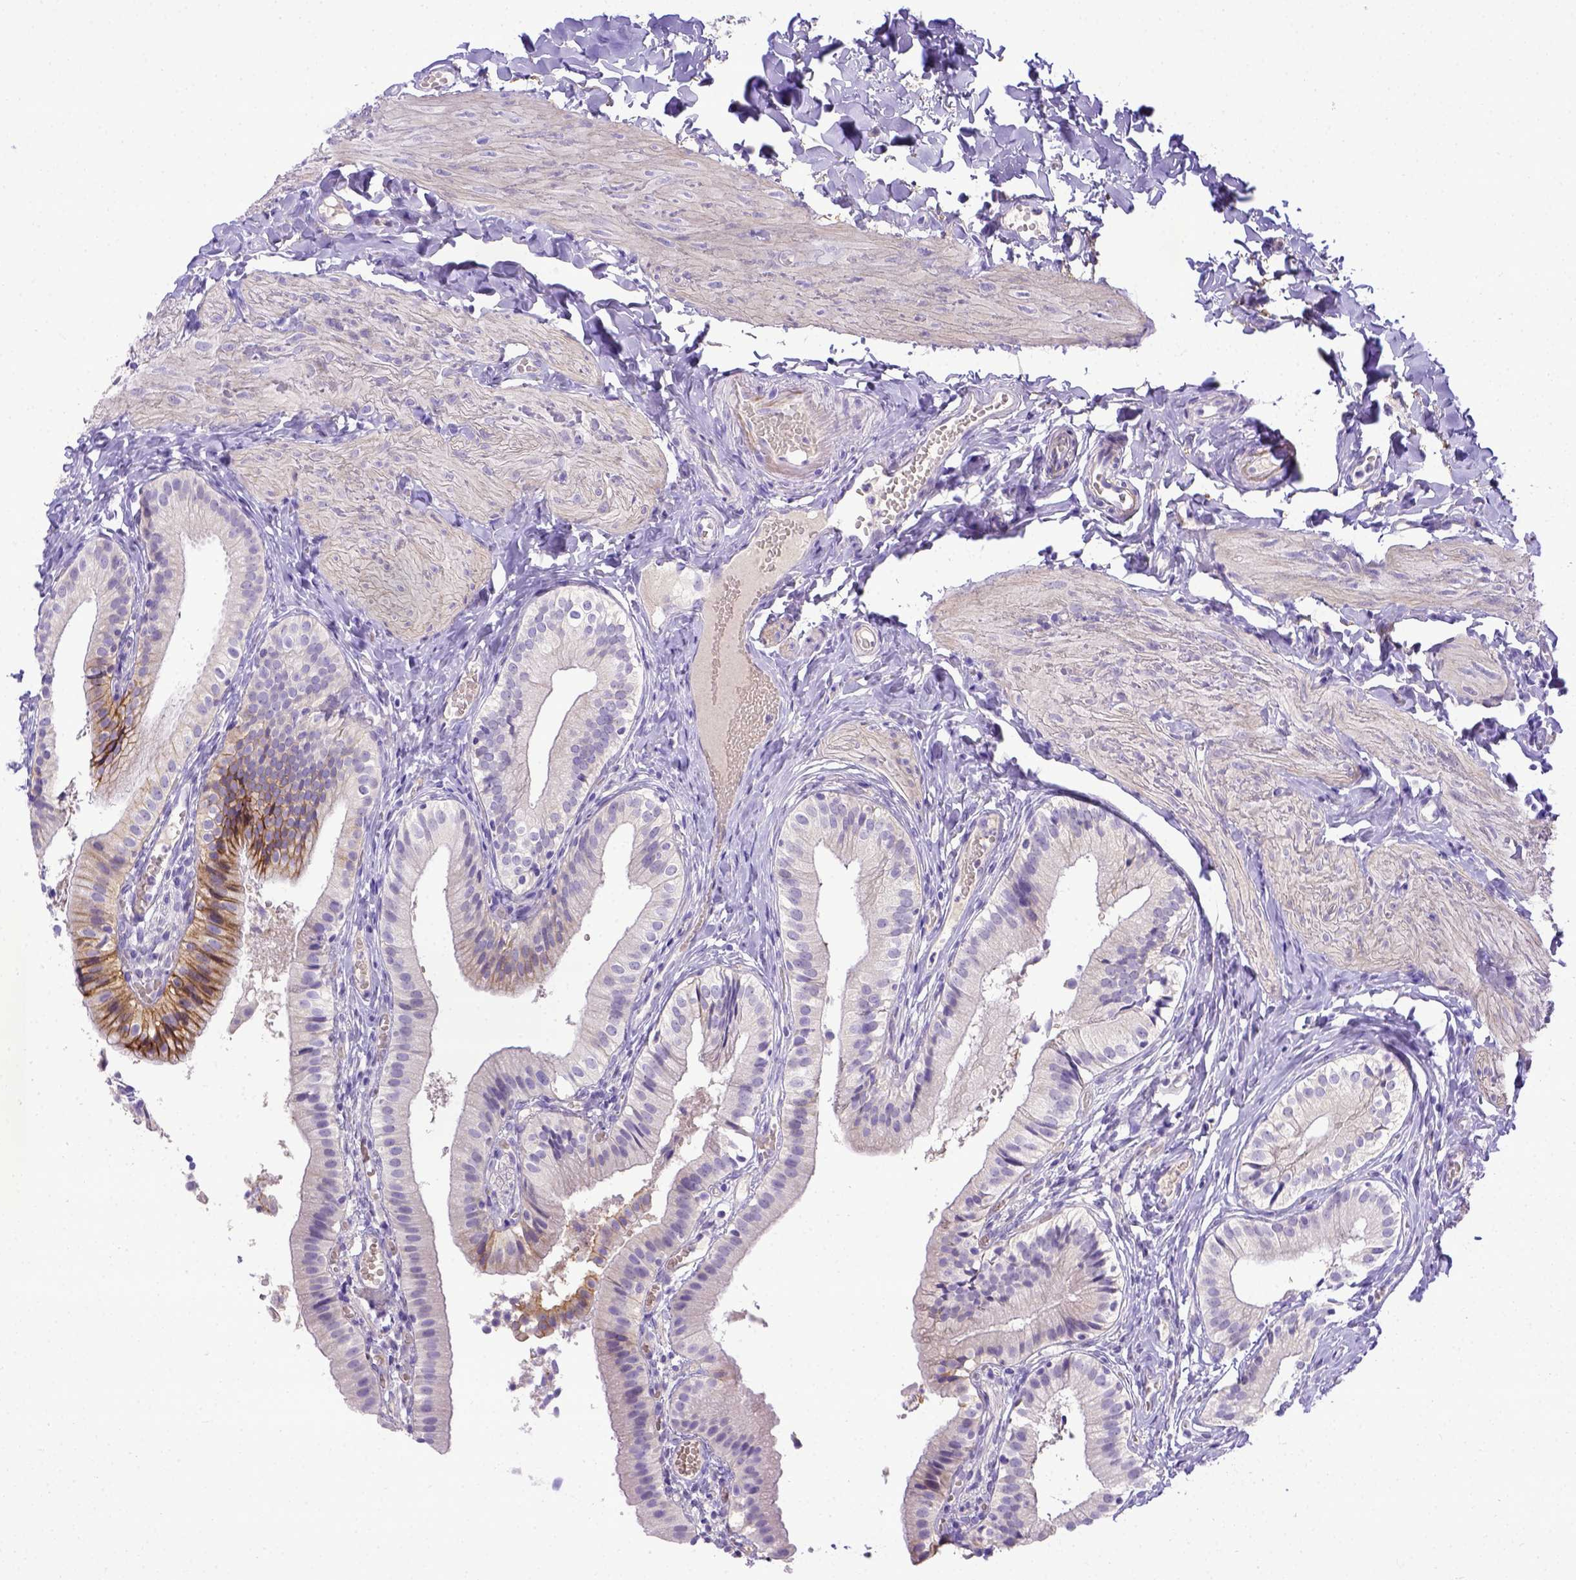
{"staining": {"intensity": "moderate", "quantity": "<25%", "location": "cytoplasmic/membranous"}, "tissue": "gallbladder", "cell_type": "Glandular cells", "image_type": "normal", "snomed": [{"axis": "morphology", "description": "Normal tissue, NOS"}, {"axis": "topography", "description": "Gallbladder"}], "caption": "An immunohistochemistry (IHC) micrograph of benign tissue is shown. Protein staining in brown highlights moderate cytoplasmic/membranous positivity in gallbladder within glandular cells. The staining was performed using DAB, with brown indicating positive protein expression. Nuclei are stained blue with hematoxylin.", "gene": "BTN1A1", "patient": {"sex": "female", "age": 47}}